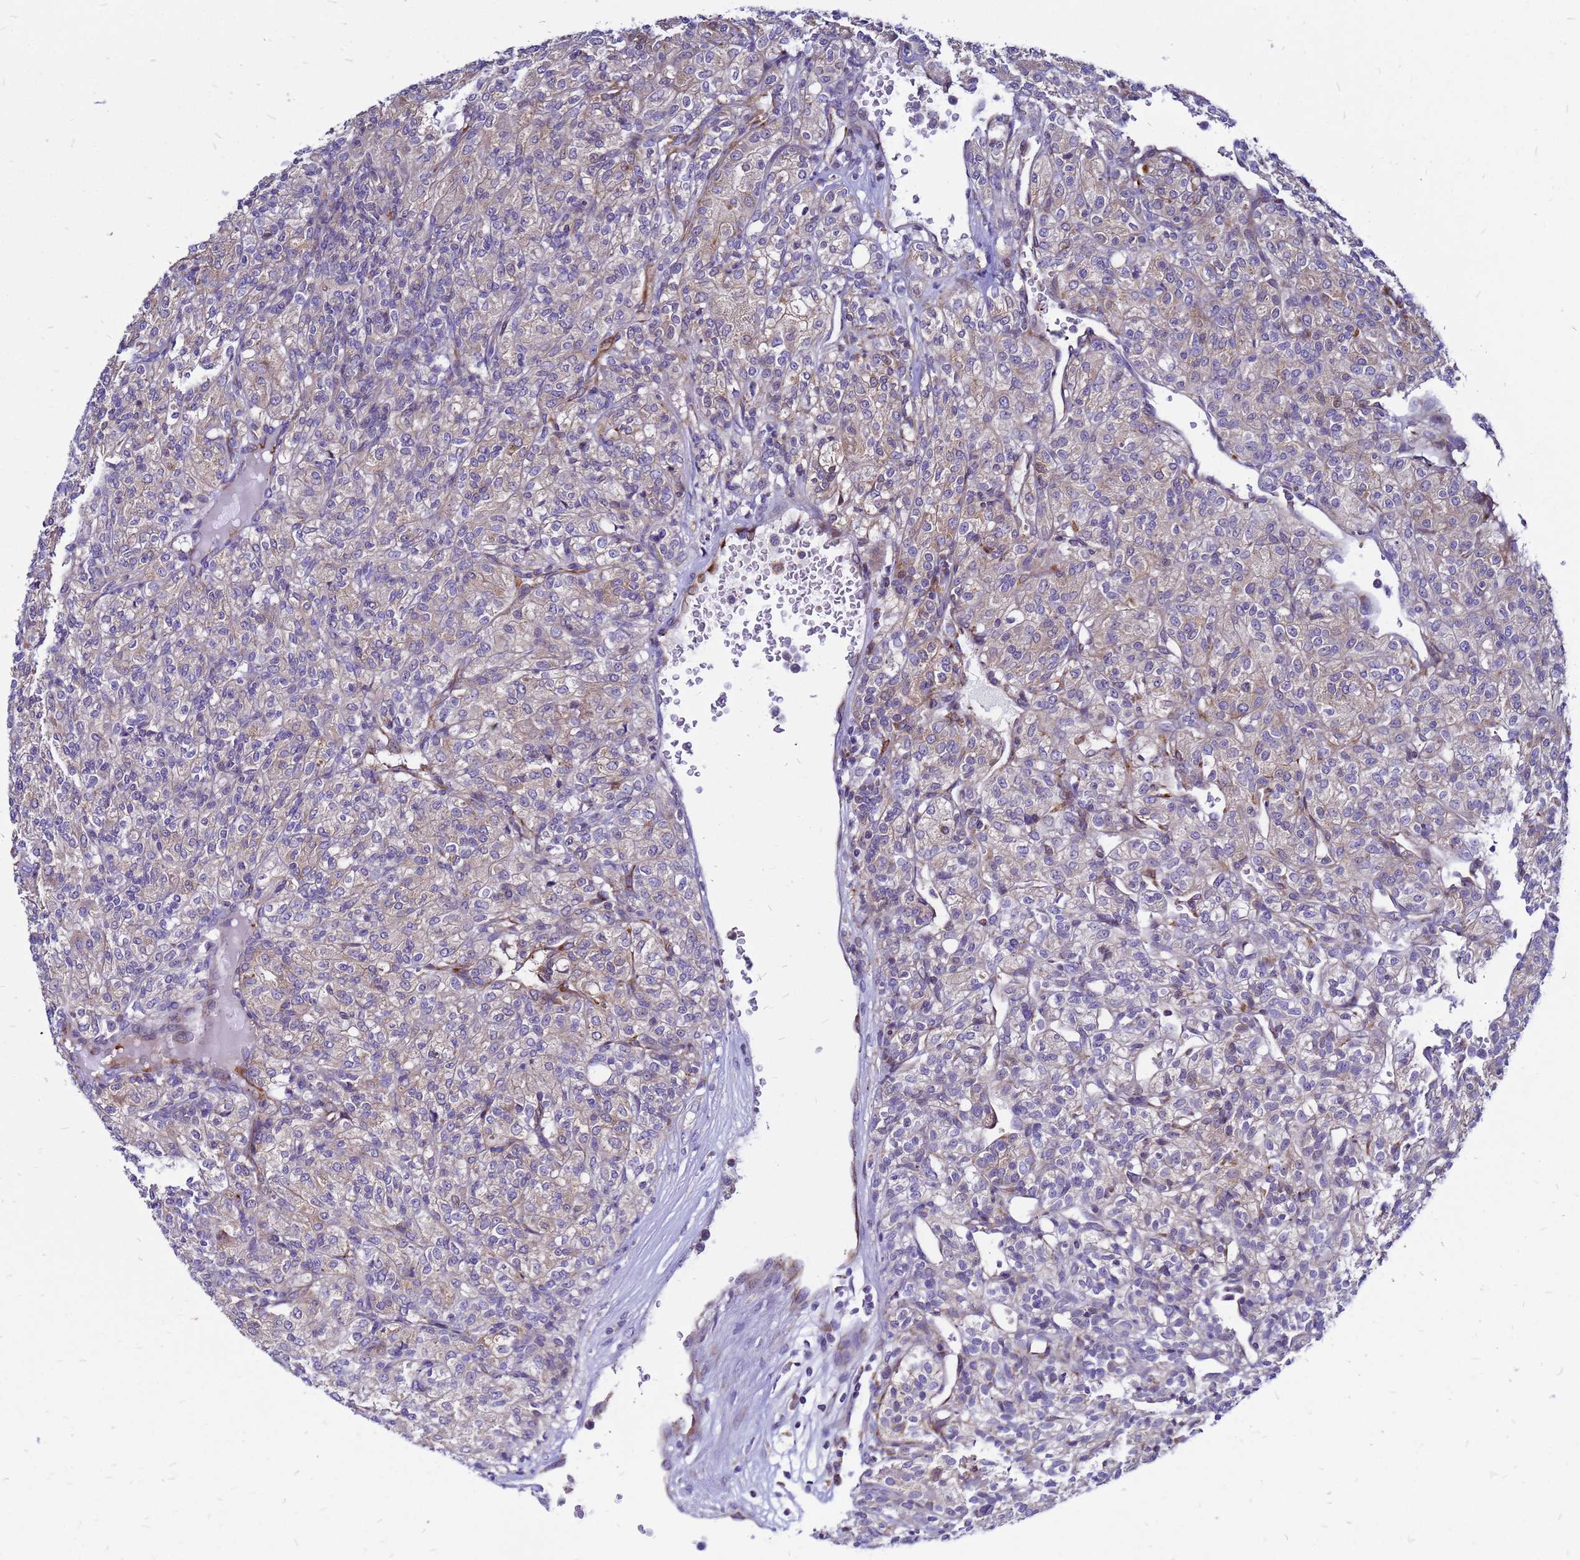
{"staining": {"intensity": "weak", "quantity": "<25%", "location": "cytoplasmic/membranous"}, "tissue": "renal cancer", "cell_type": "Tumor cells", "image_type": "cancer", "snomed": [{"axis": "morphology", "description": "Adenocarcinoma, NOS"}, {"axis": "topography", "description": "Kidney"}], "caption": "IHC of human adenocarcinoma (renal) displays no expression in tumor cells.", "gene": "FHIP1A", "patient": {"sex": "male", "age": 77}}